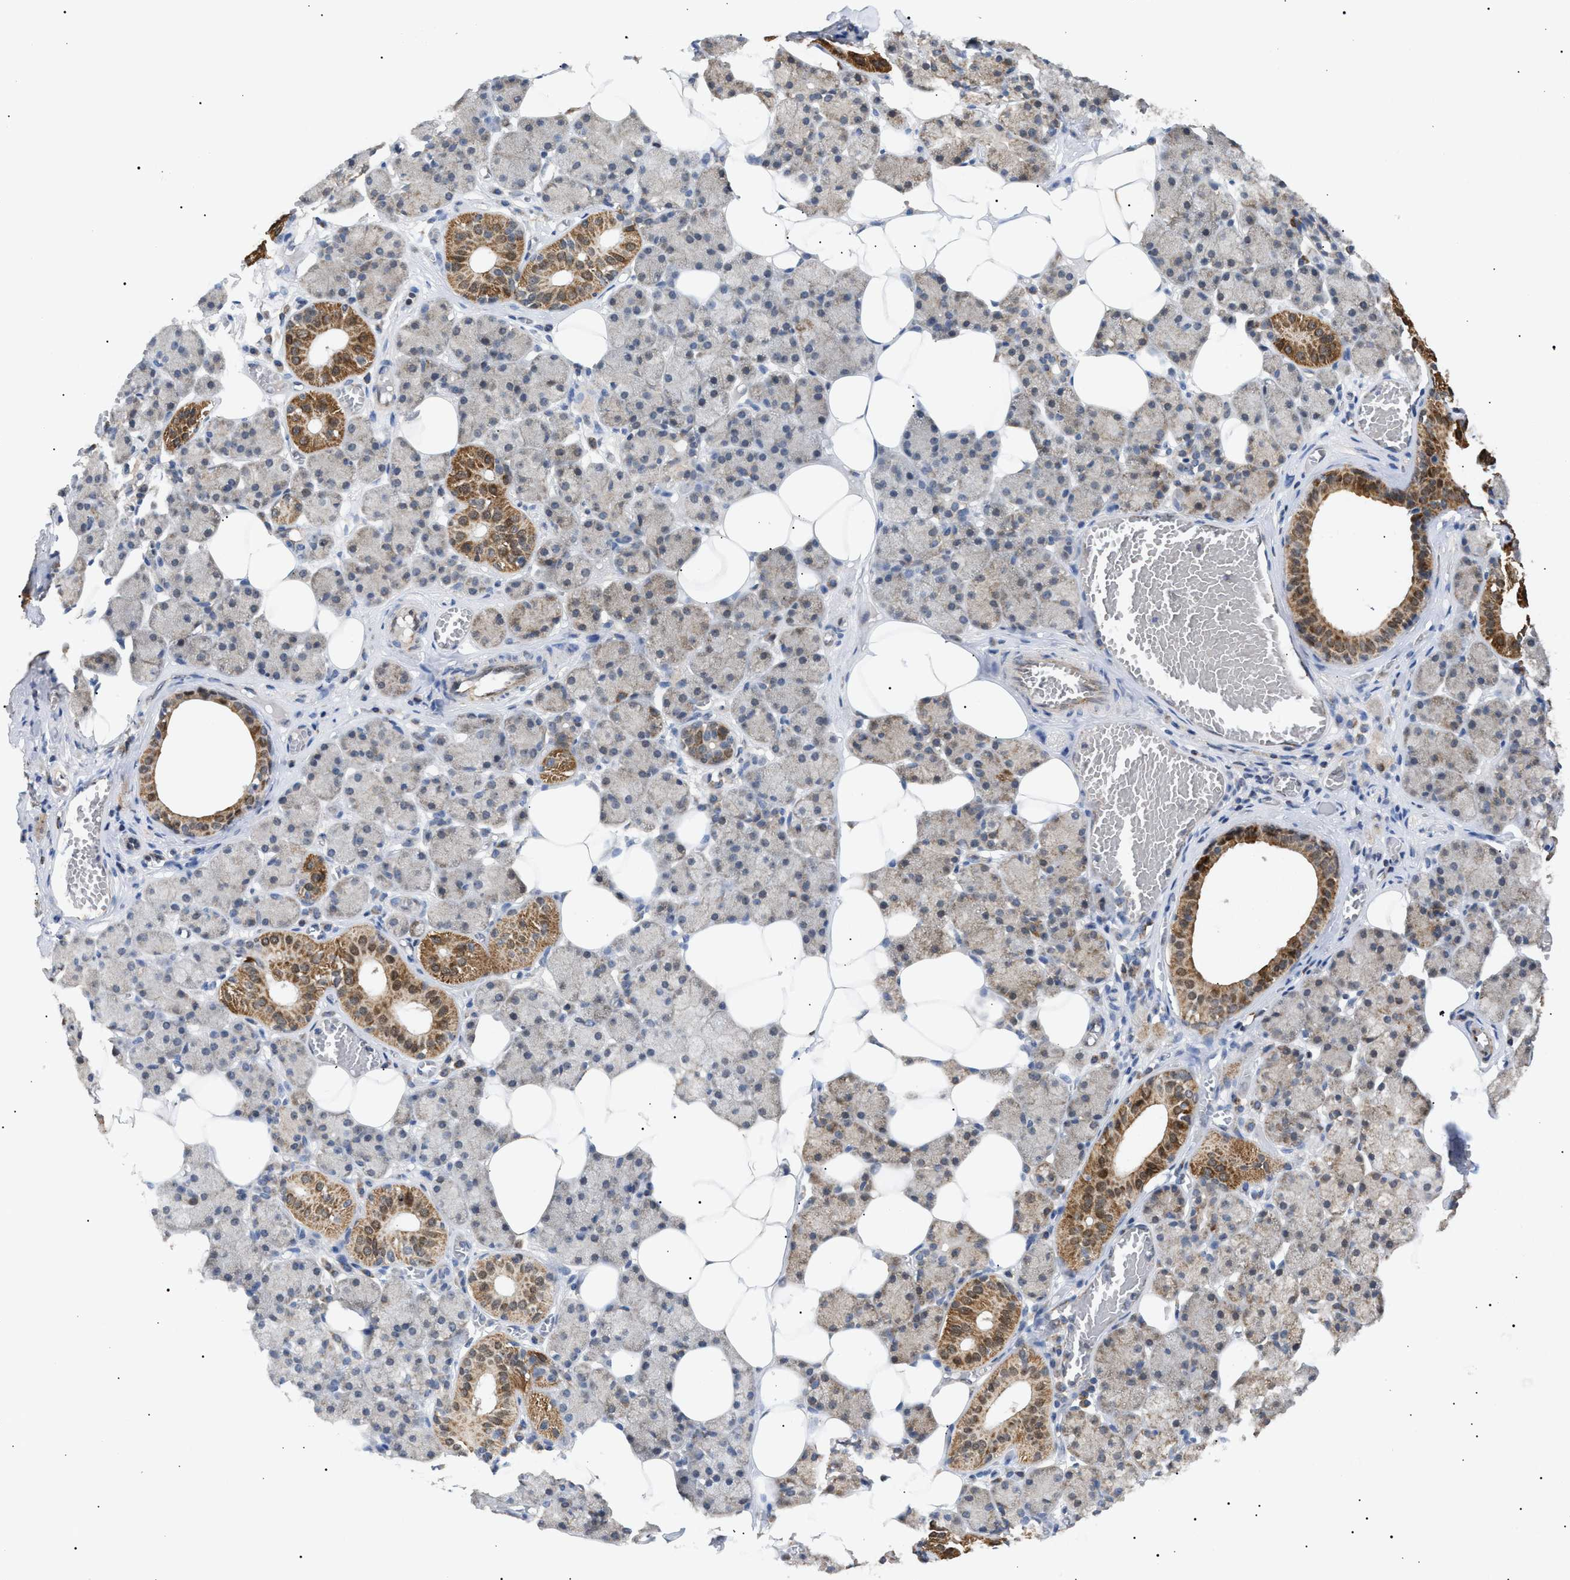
{"staining": {"intensity": "moderate", "quantity": "25%-75%", "location": "cytoplasmic/membranous"}, "tissue": "salivary gland", "cell_type": "Glandular cells", "image_type": "normal", "snomed": [{"axis": "morphology", "description": "Normal tissue, NOS"}, {"axis": "topography", "description": "Salivary gland"}], "caption": "This is a micrograph of immunohistochemistry (IHC) staining of normal salivary gland, which shows moderate staining in the cytoplasmic/membranous of glandular cells.", "gene": "SIRT5", "patient": {"sex": "female", "age": 33}}